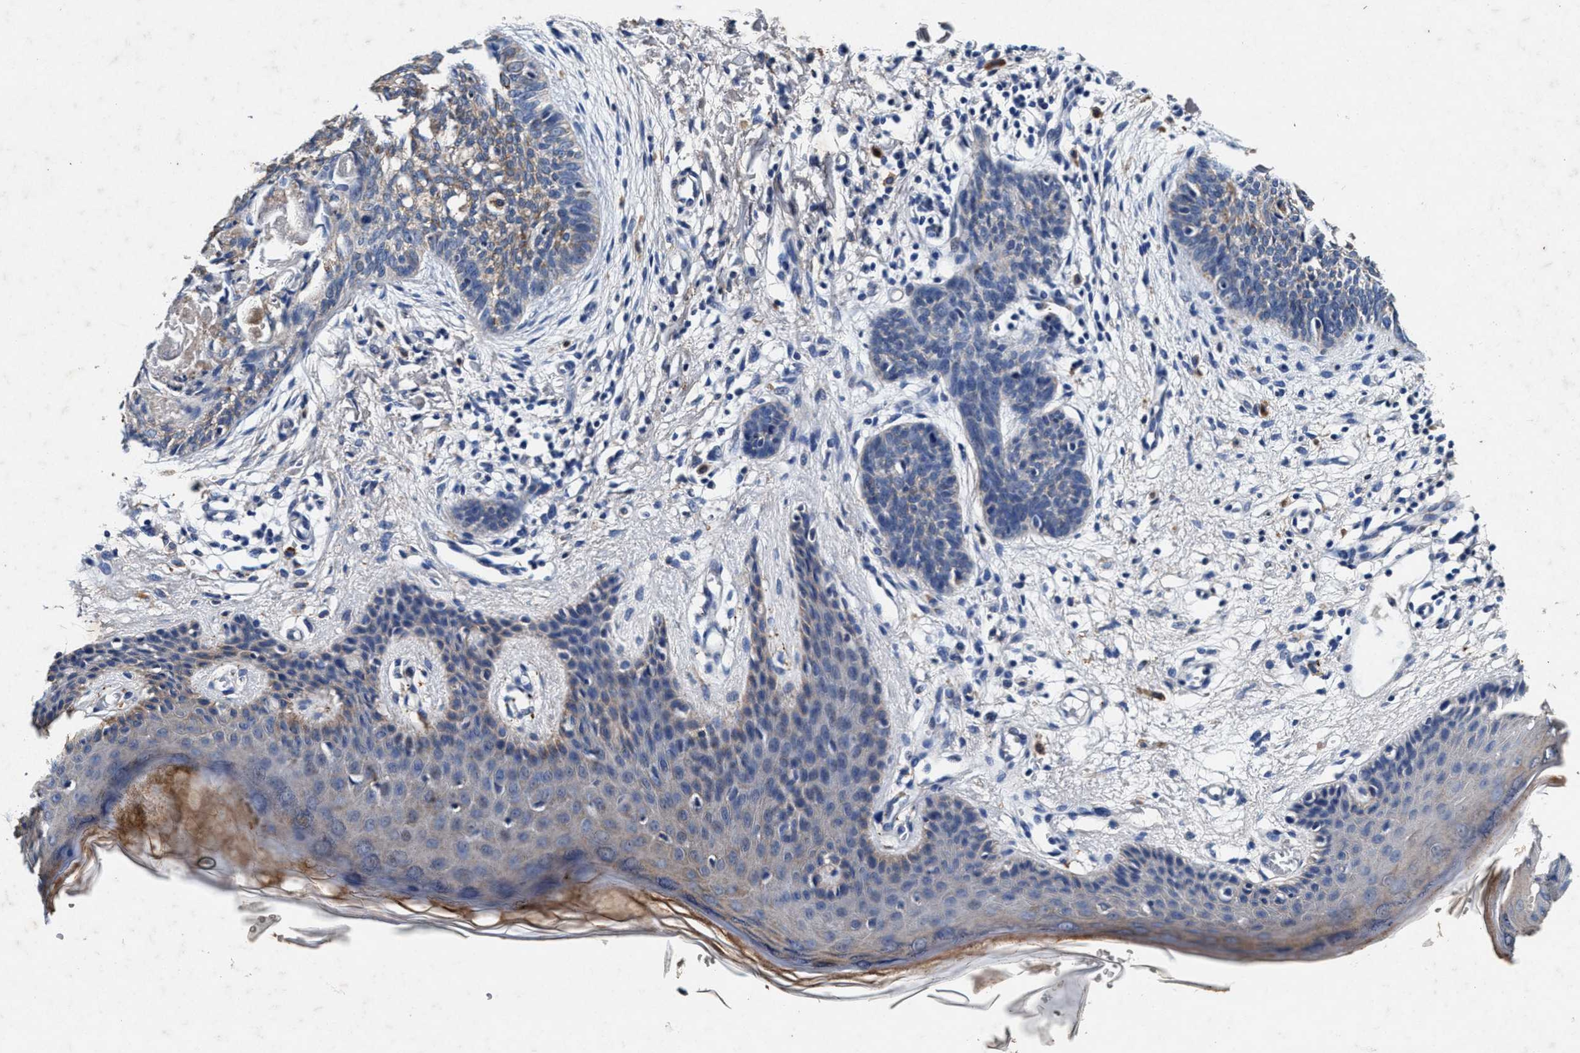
{"staining": {"intensity": "weak", "quantity": "25%-75%", "location": "cytoplasmic/membranous"}, "tissue": "skin cancer", "cell_type": "Tumor cells", "image_type": "cancer", "snomed": [{"axis": "morphology", "description": "Basal cell carcinoma"}, {"axis": "topography", "description": "Skin"}], "caption": "Tumor cells demonstrate low levels of weak cytoplasmic/membranous expression in about 25%-75% of cells in skin cancer (basal cell carcinoma). Immunohistochemistry stains the protein of interest in brown and the nuclei are stained blue.", "gene": "SLC8A1", "patient": {"sex": "female", "age": 59}}